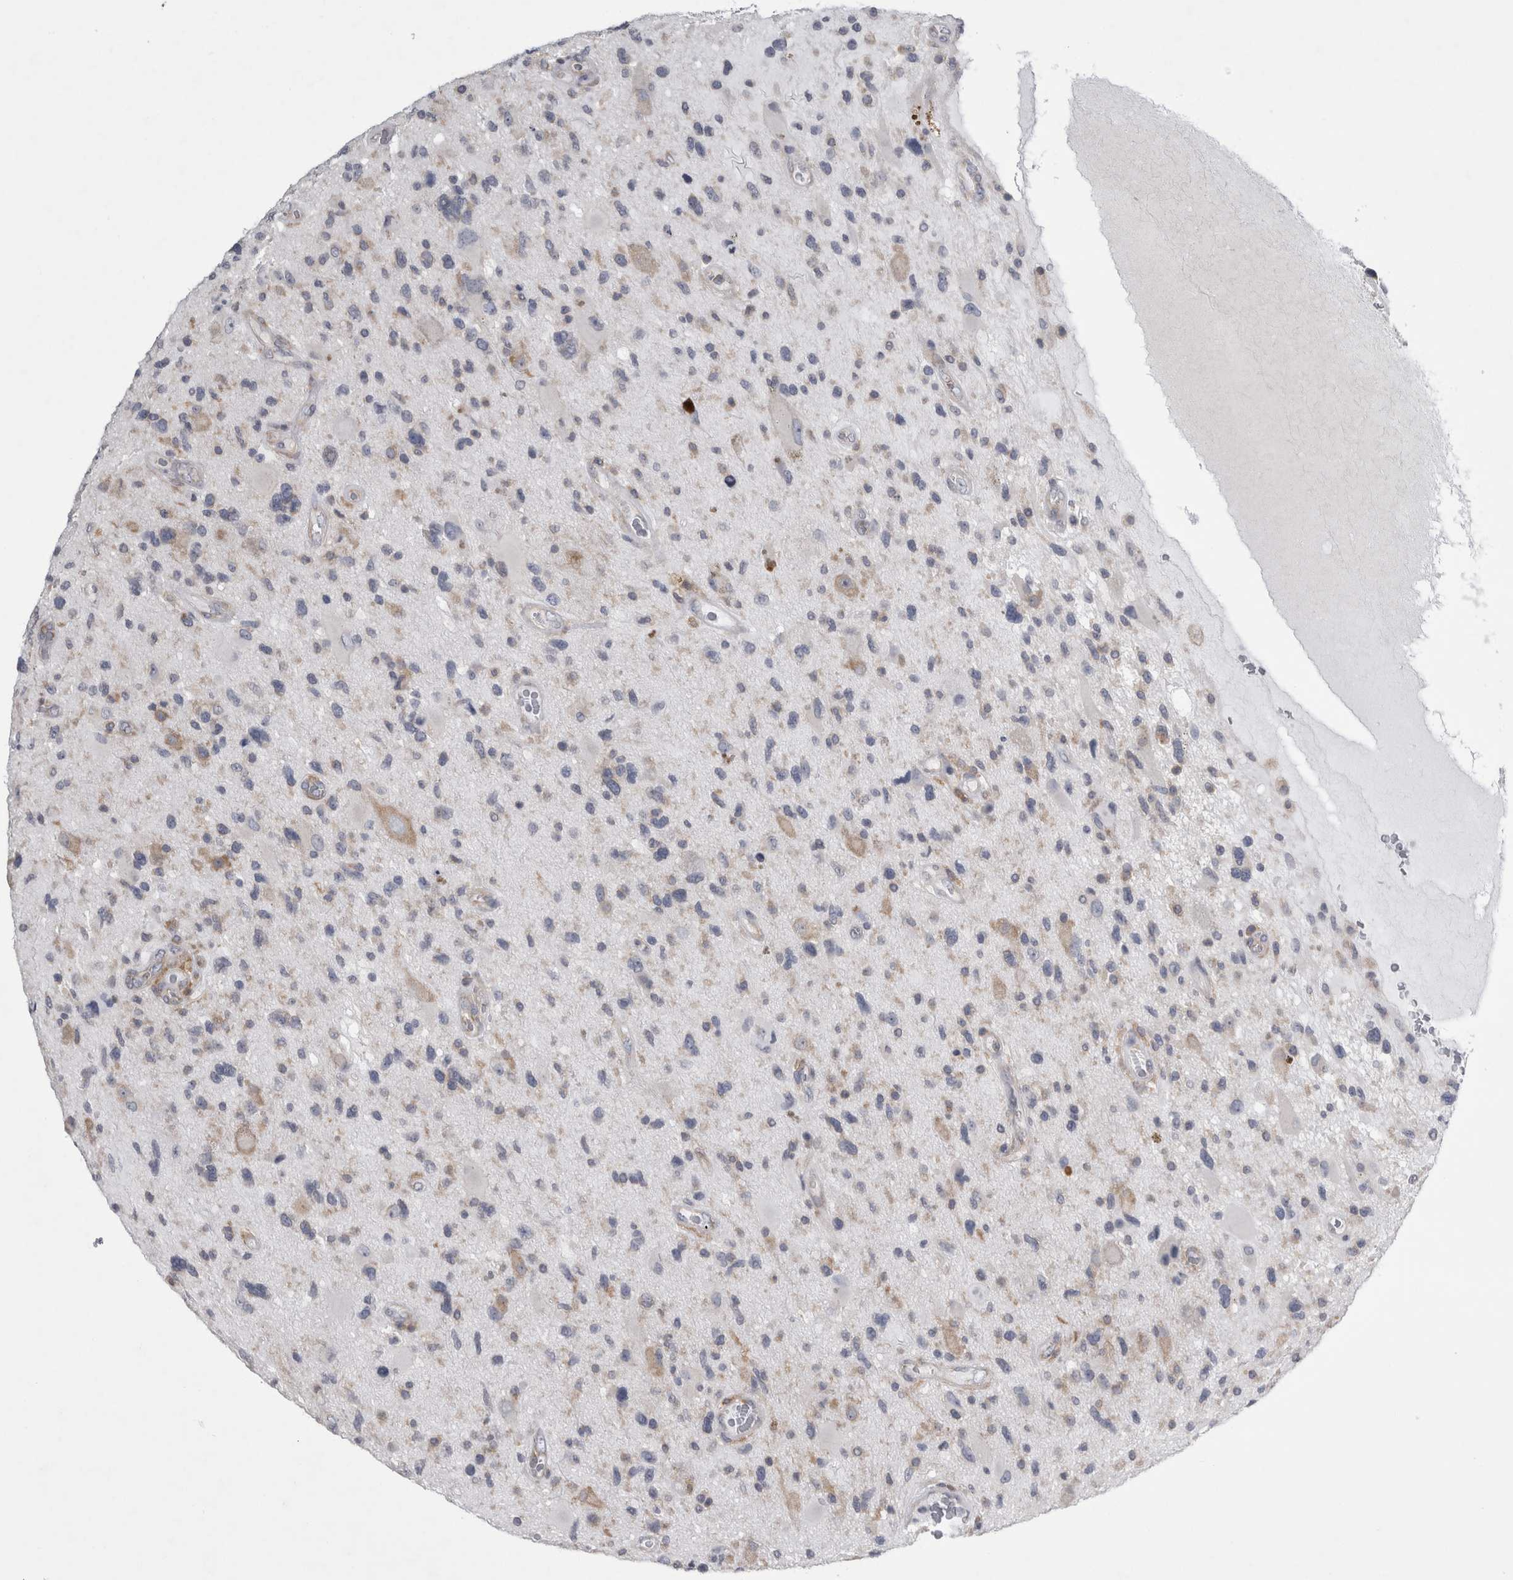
{"staining": {"intensity": "weak", "quantity": "<25%", "location": "cytoplasmic/membranous"}, "tissue": "glioma", "cell_type": "Tumor cells", "image_type": "cancer", "snomed": [{"axis": "morphology", "description": "Glioma, malignant, High grade"}, {"axis": "topography", "description": "Brain"}], "caption": "Immunohistochemistry (IHC) of human high-grade glioma (malignant) shows no positivity in tumor cells.", "gene": "PRRC2C", "patient": {"sex": "male", "age": 33}}